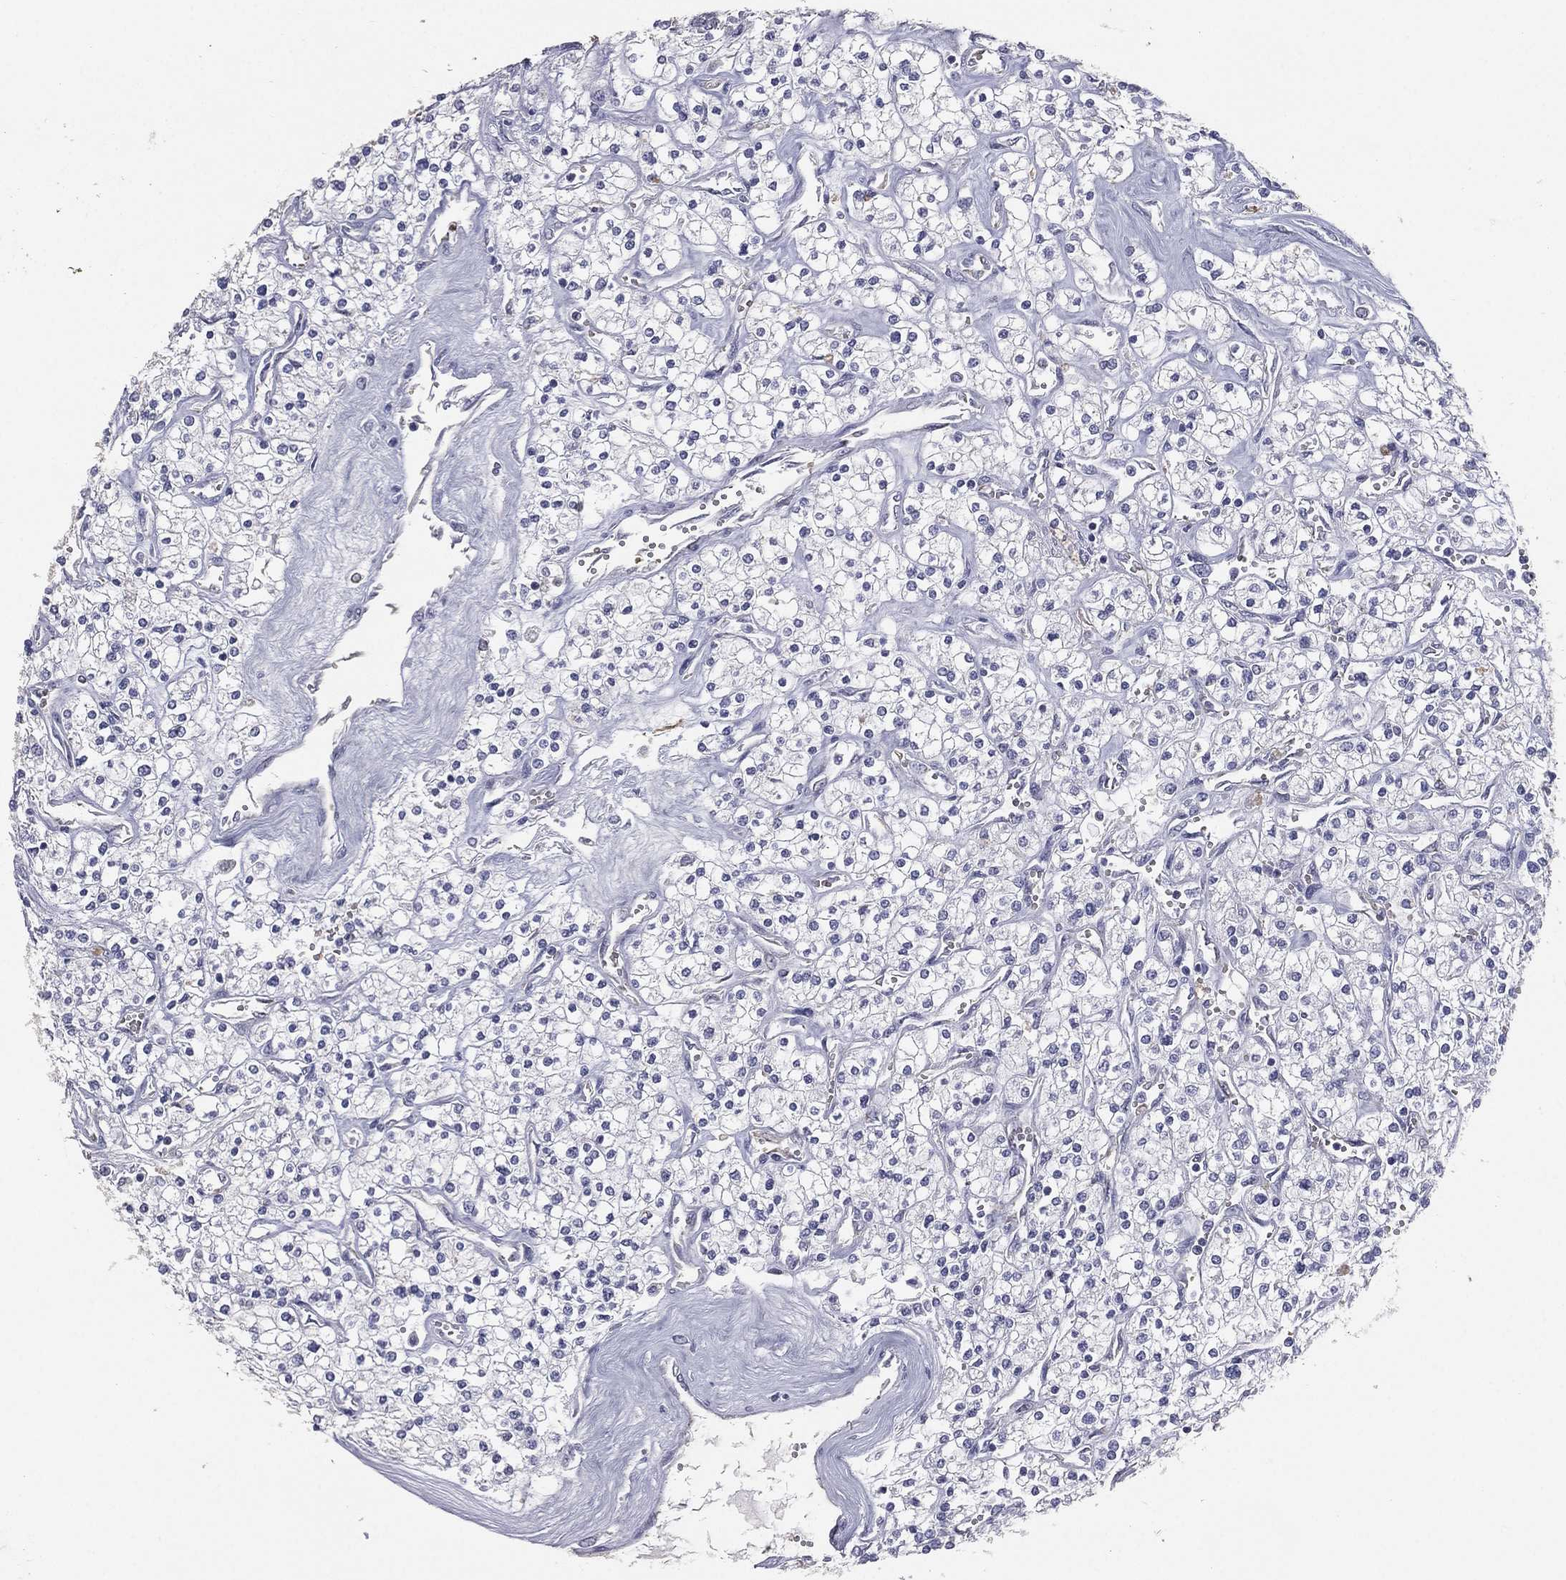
{"staining": {"intensity": "negative", "quantity": "none", "location": "none"}, "tissue": "renal cancer", "cell_type": "Tumor cells", "image_type": "cancer", "snomed": [{"axis": "morphology", "description": "Adenocarcinoma, NOS"}, {"axis": "topography", "description": "Kidney"}], "caption": "Immunohistochemistry of renal cancer (adenocarcinoma) exhibits no expression in tumor cells.", "gene": "ESX1", "patient": {"sex": "male", "age": 80}}